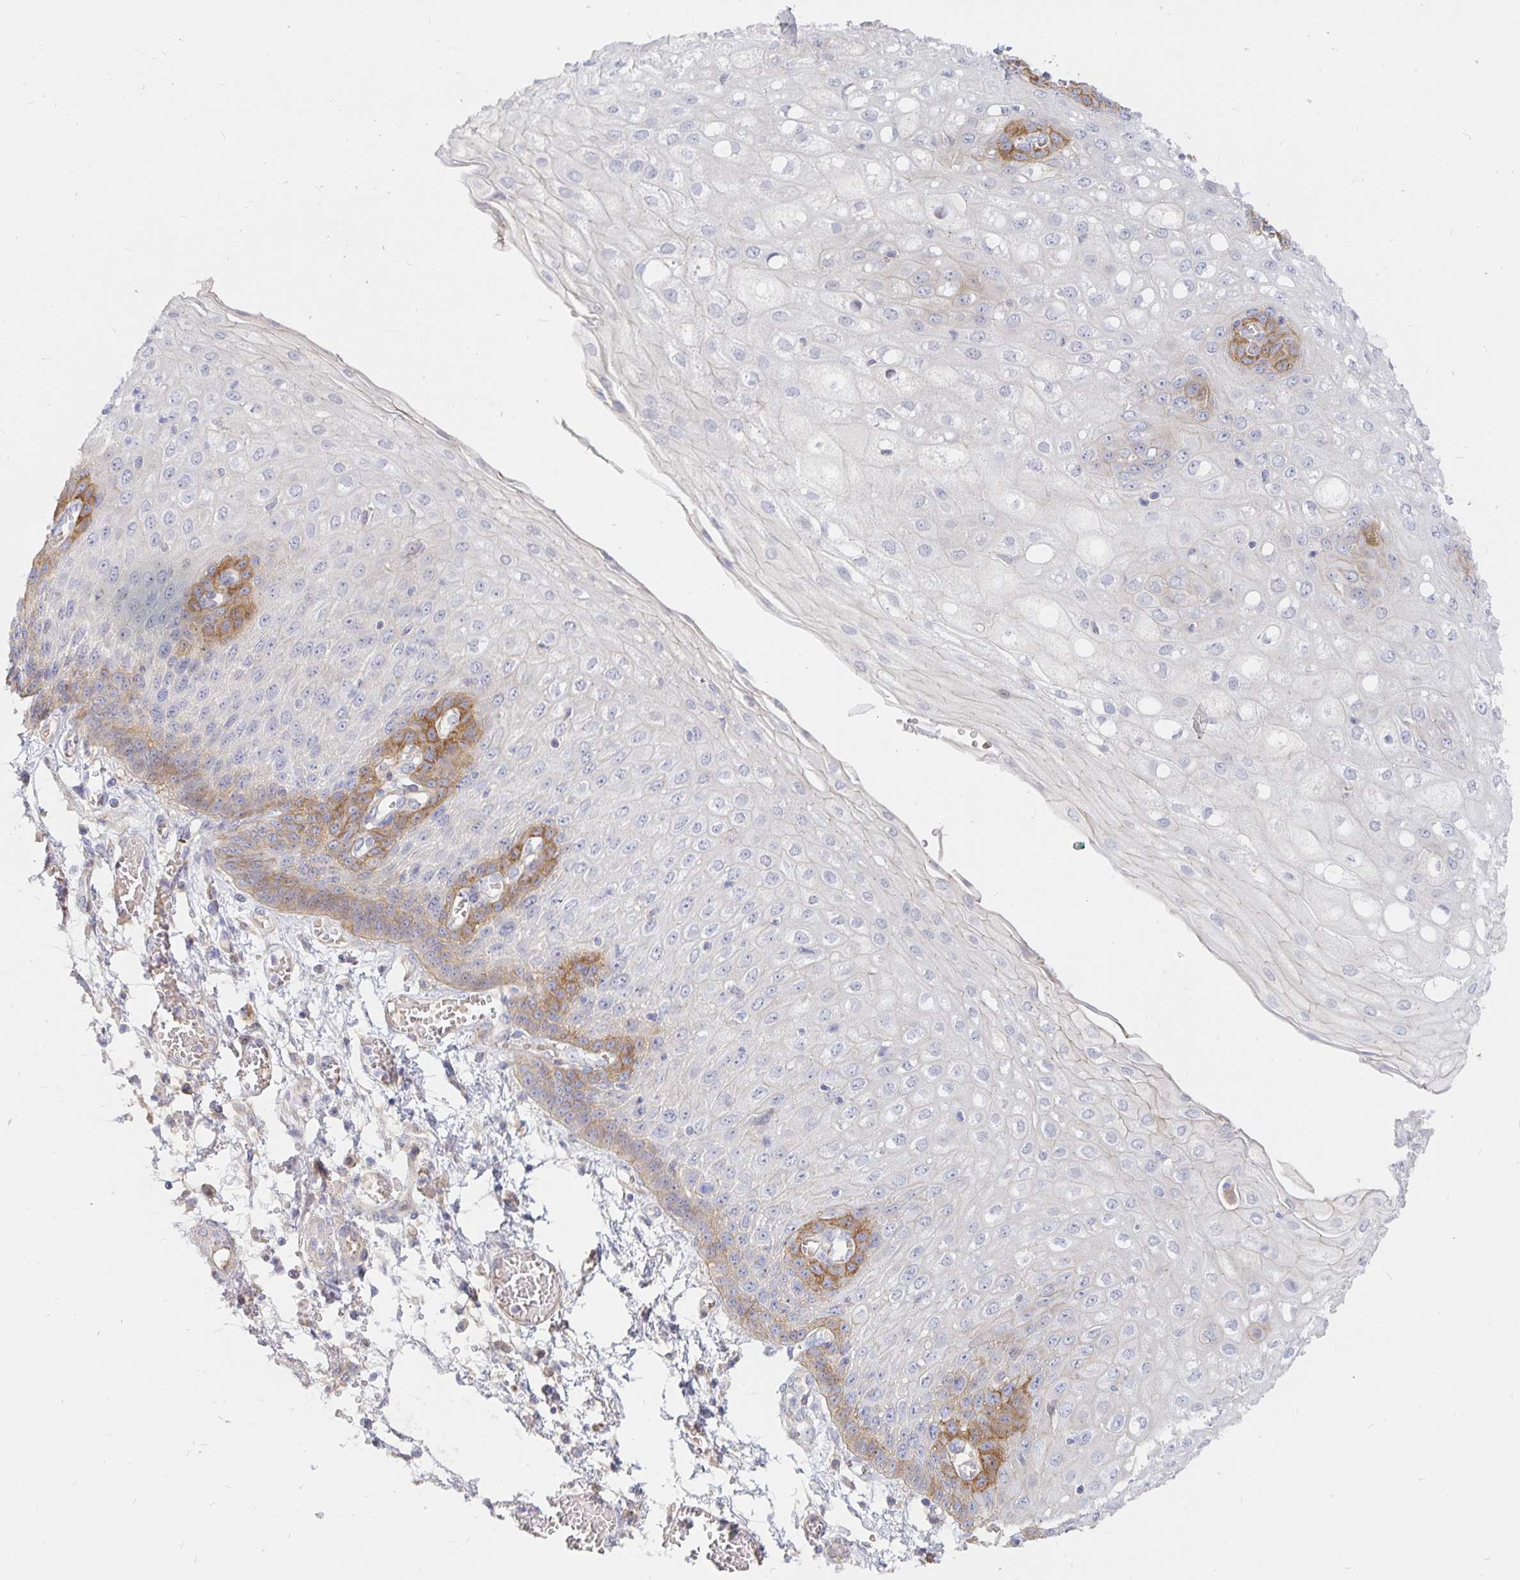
{"staining": {"intensity": "strong", "quantity": "<25%", "location": "cytoplasmic/membranous"}, "tissue": "esophagus", "cell_type": "Squamous epithelial cells", "image_type": "normal", "snomed": [{"axis": "morphology", "description": "Normal tissue, NOS"}, {"axis": "morphology", "description": "Adenocarcinoma, NOS"}, {"axis": "topography", "description": "Esophagus"}], "caption": "This is a histology image of immunohistochemistry staining of benign esophagus, which shows strong positivity in the cytoplasmic/membranous of squamous epithelial cells.", "gene": "KCTD19", "patient": {"sex": "male", "age": 81}}